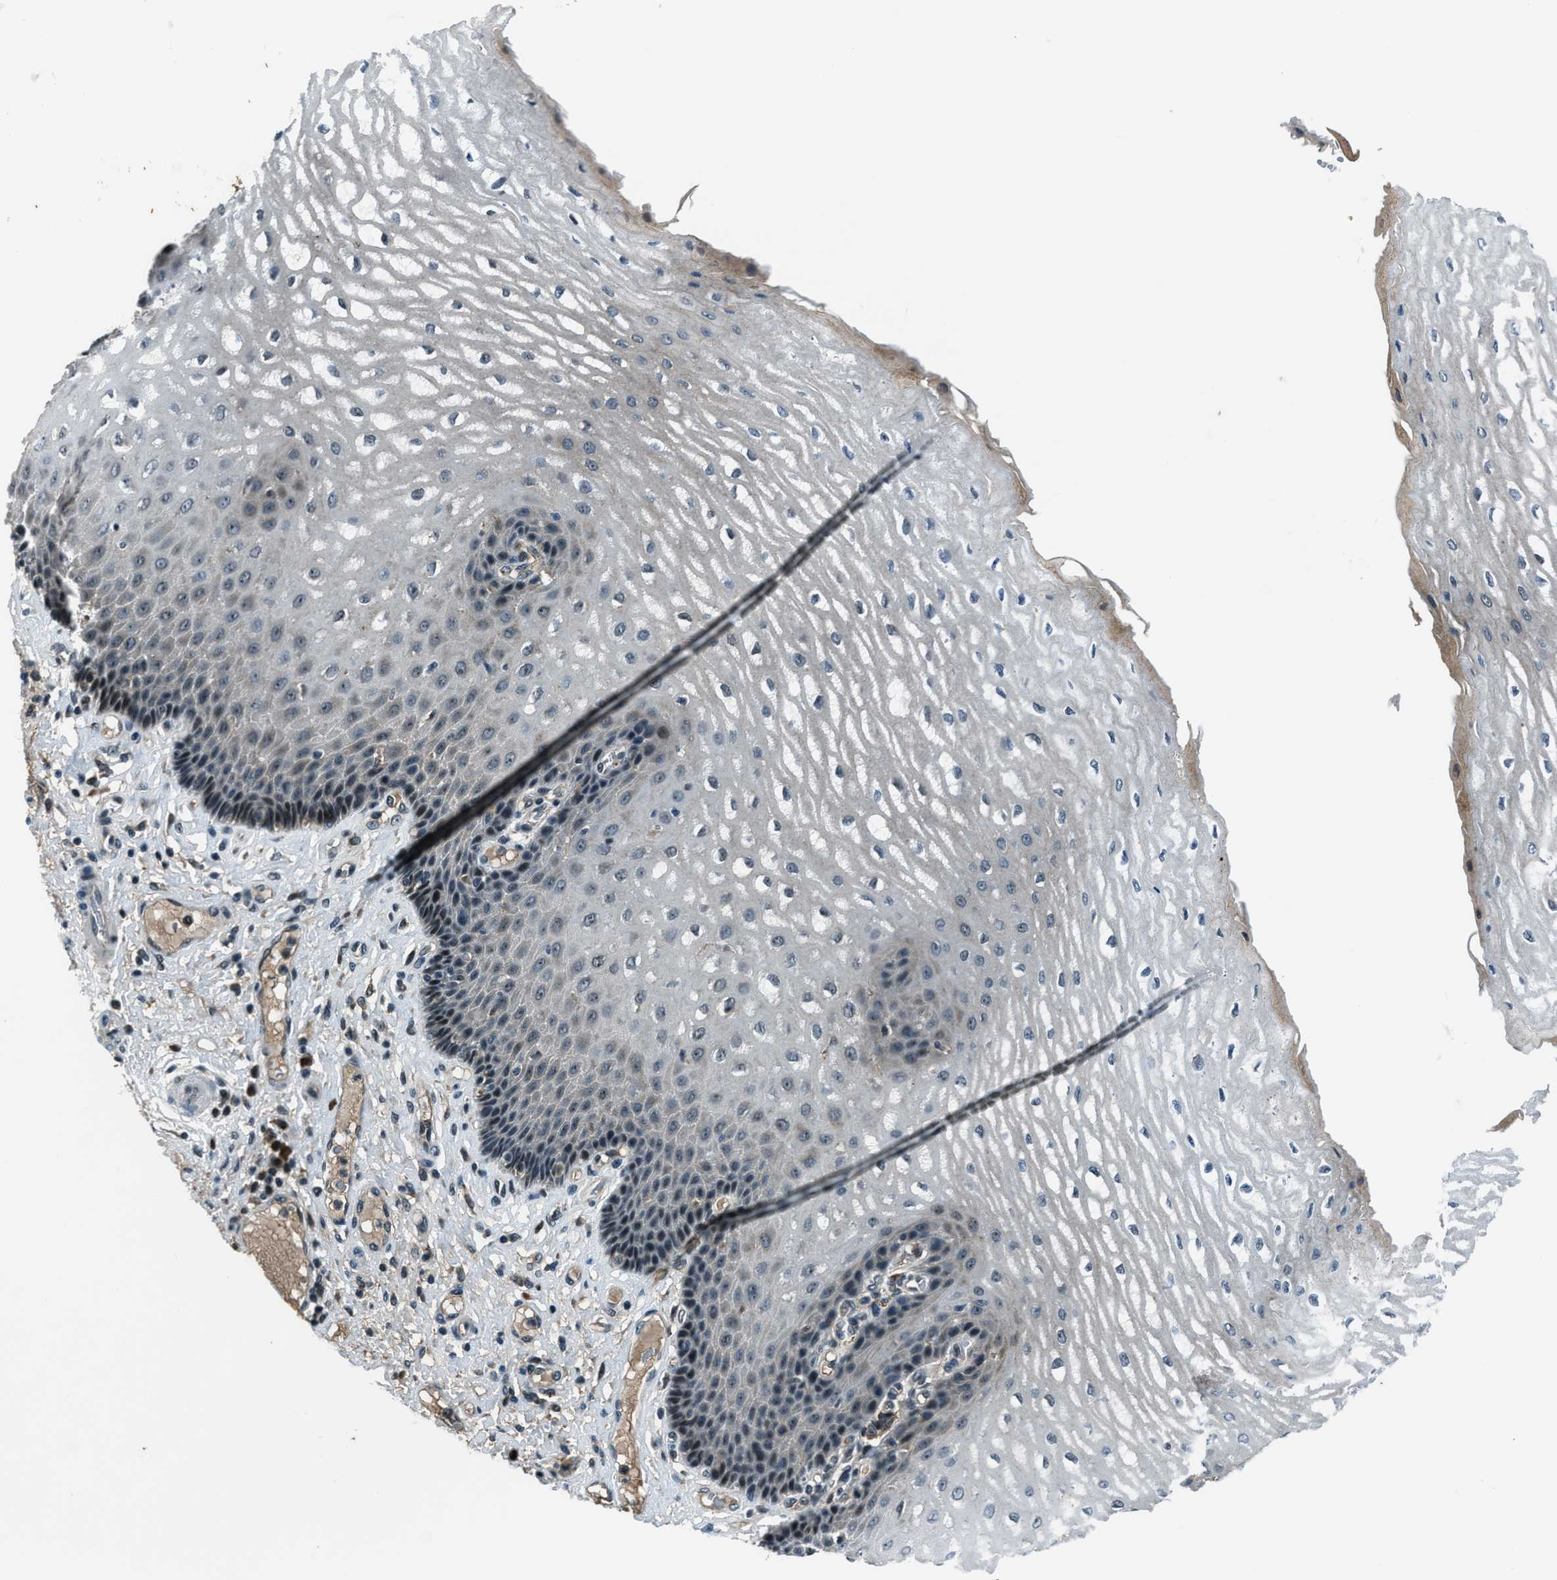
{"staining": {"intensity": "weak", "quantity": "<25%", "location": "cytoplasmic/membranous,nuclear"}, "tissue": "esophagus", "cell_type": "Squamous epithelial cells", "image_type": "normal", "snomed": [{"axis": "morphology", "description": "Normal tissue, NOS"}, {"axis": "topography", "description": "Esophagus"}], "caption": "Squamous epithelial cells show no significant positivity in benign esophagus.", "gene": "ACTL9", "patient": {"sex": "male", "age": 54}}